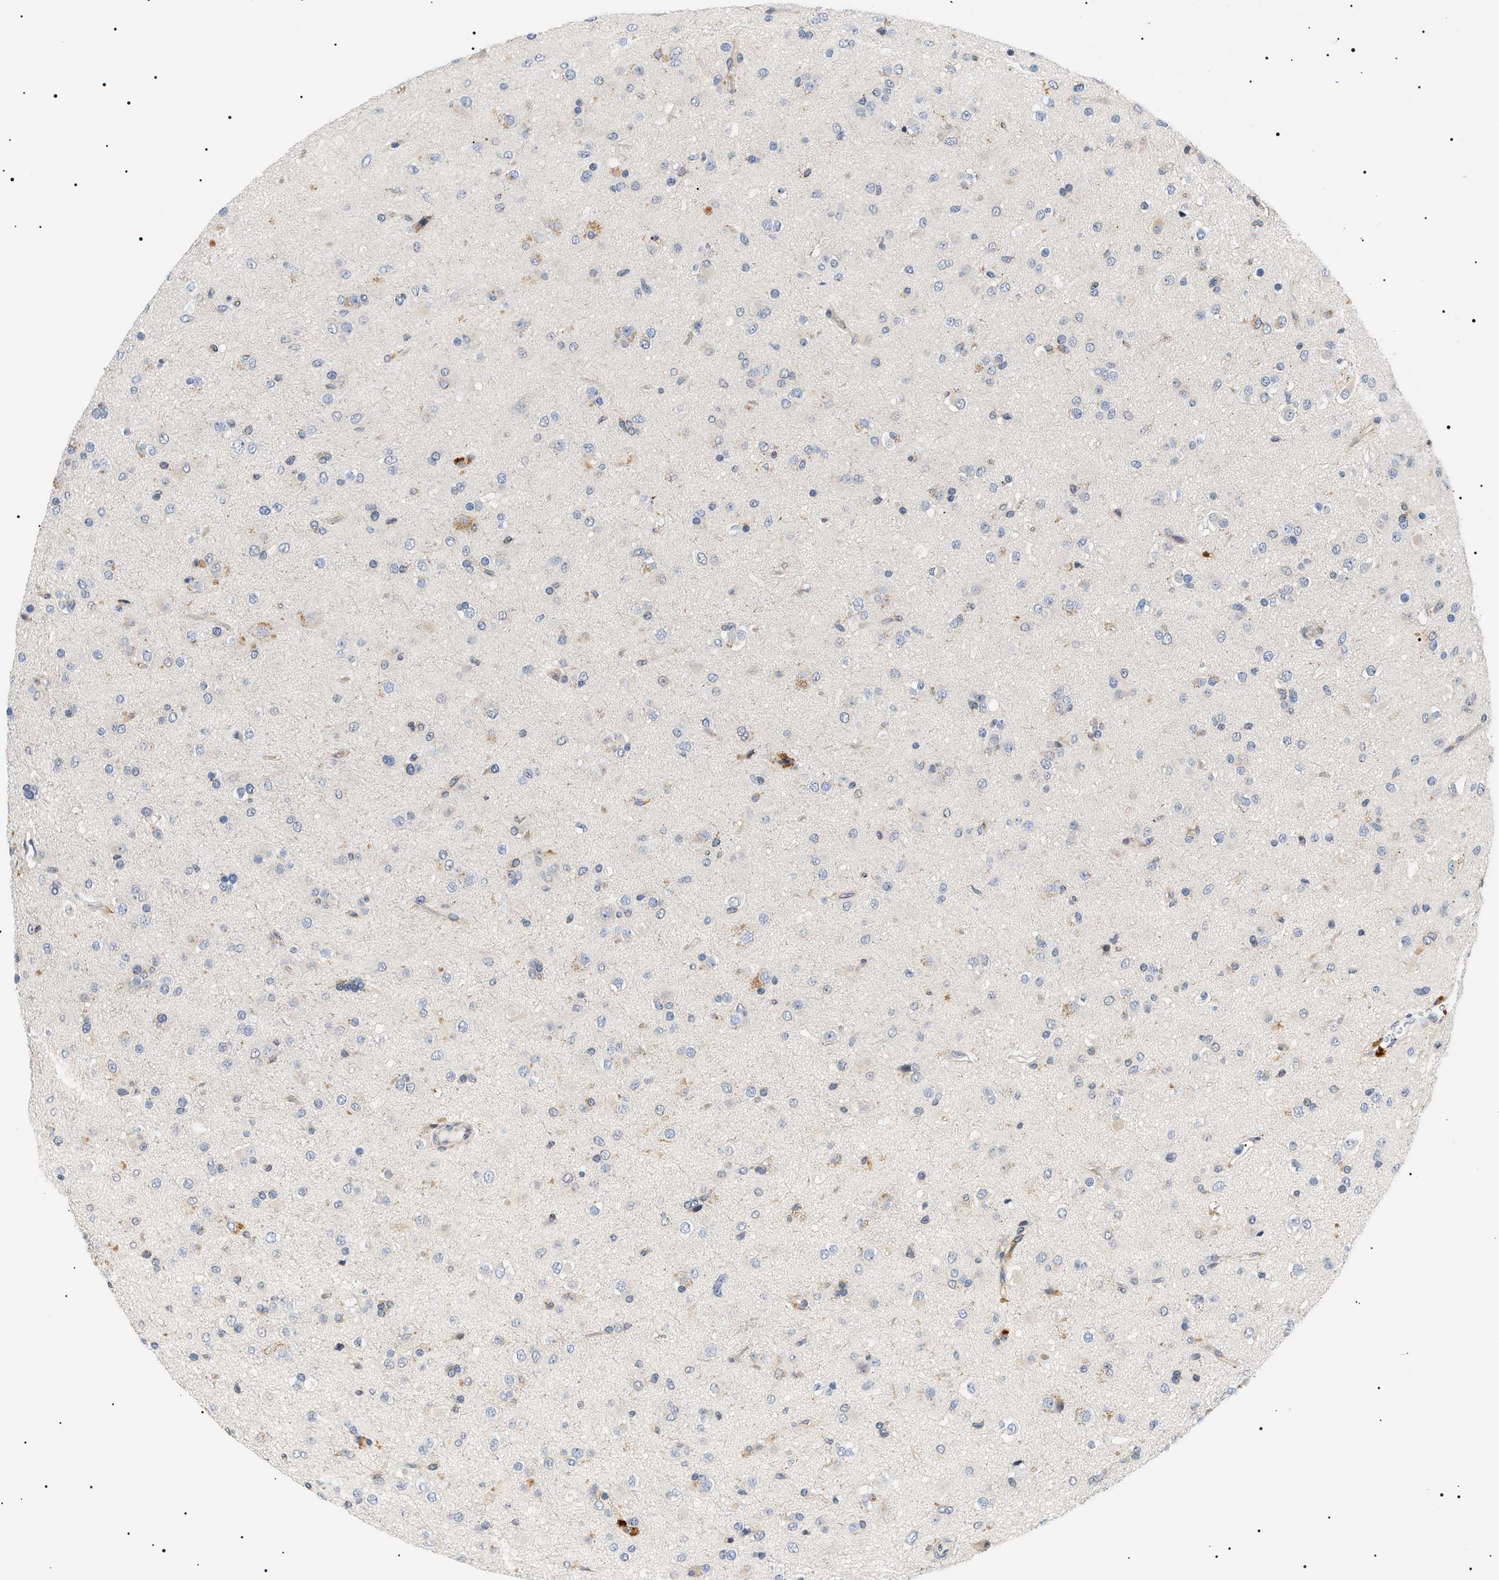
{"staining": {"intensity": "weak", "quantity": "<25%", "location": "cytoplasmic/membranous"}, "tissue": "glioma", "cell_type": "Tumor cells", "image_type": "cancer", "snomed": [{"axis": "morphology", "description": "Glioma, malignant, Low grade"}, {"axis": "topography", "description": "Brain"}], "caption": "Human malignant low-grade glioma stained for a protein using immunohistochemistry demonstrates no expression in tumor cells.", "gene": "HSD17B11", "patient": {"sex": "male", "age": 65}}